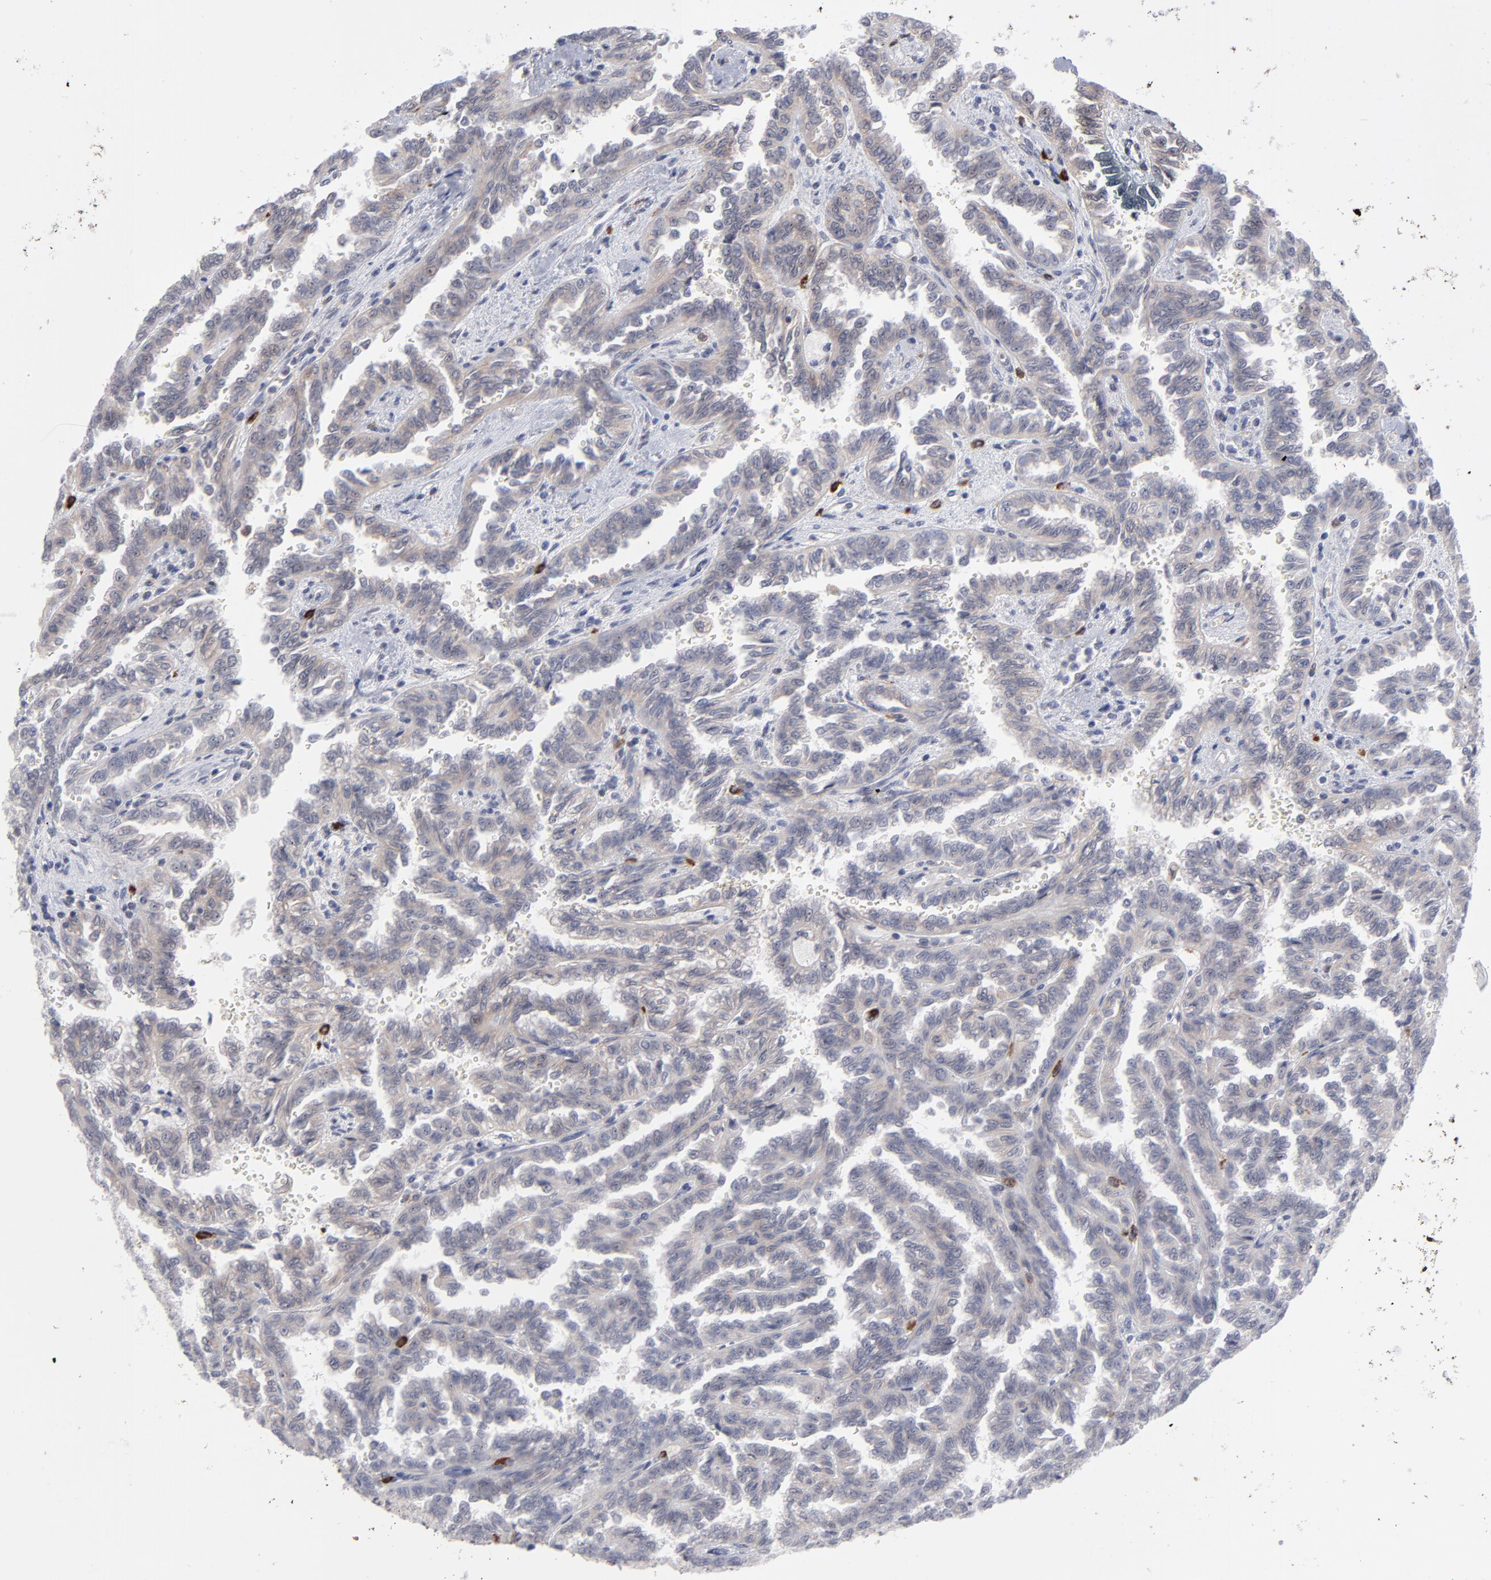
{"staining": {"intensity": "weak", "quantity": "25%-75%", "location": "cytoplasmic/membranous"}, "tissue": "renal cancer", "cell_type": "Tumor cells", "image_type": "cancer", "snomed": [{"axis": "morphology", "description": "Inflammation, NOS"}, {"axis": "morphology", "description": "Adenocarcinoma, NOS"}, {"axis": "topography", "description": "Kidney"}], "caption": "Immunohistochemistry of human renal cancer (adenocarcinoma) reveals low levels of weak cytoplasmic/membranous staining in approximately 25%-75% of tumor cells.", "gene": "NBN", "patient": {"sex": "male", "age": 68}}